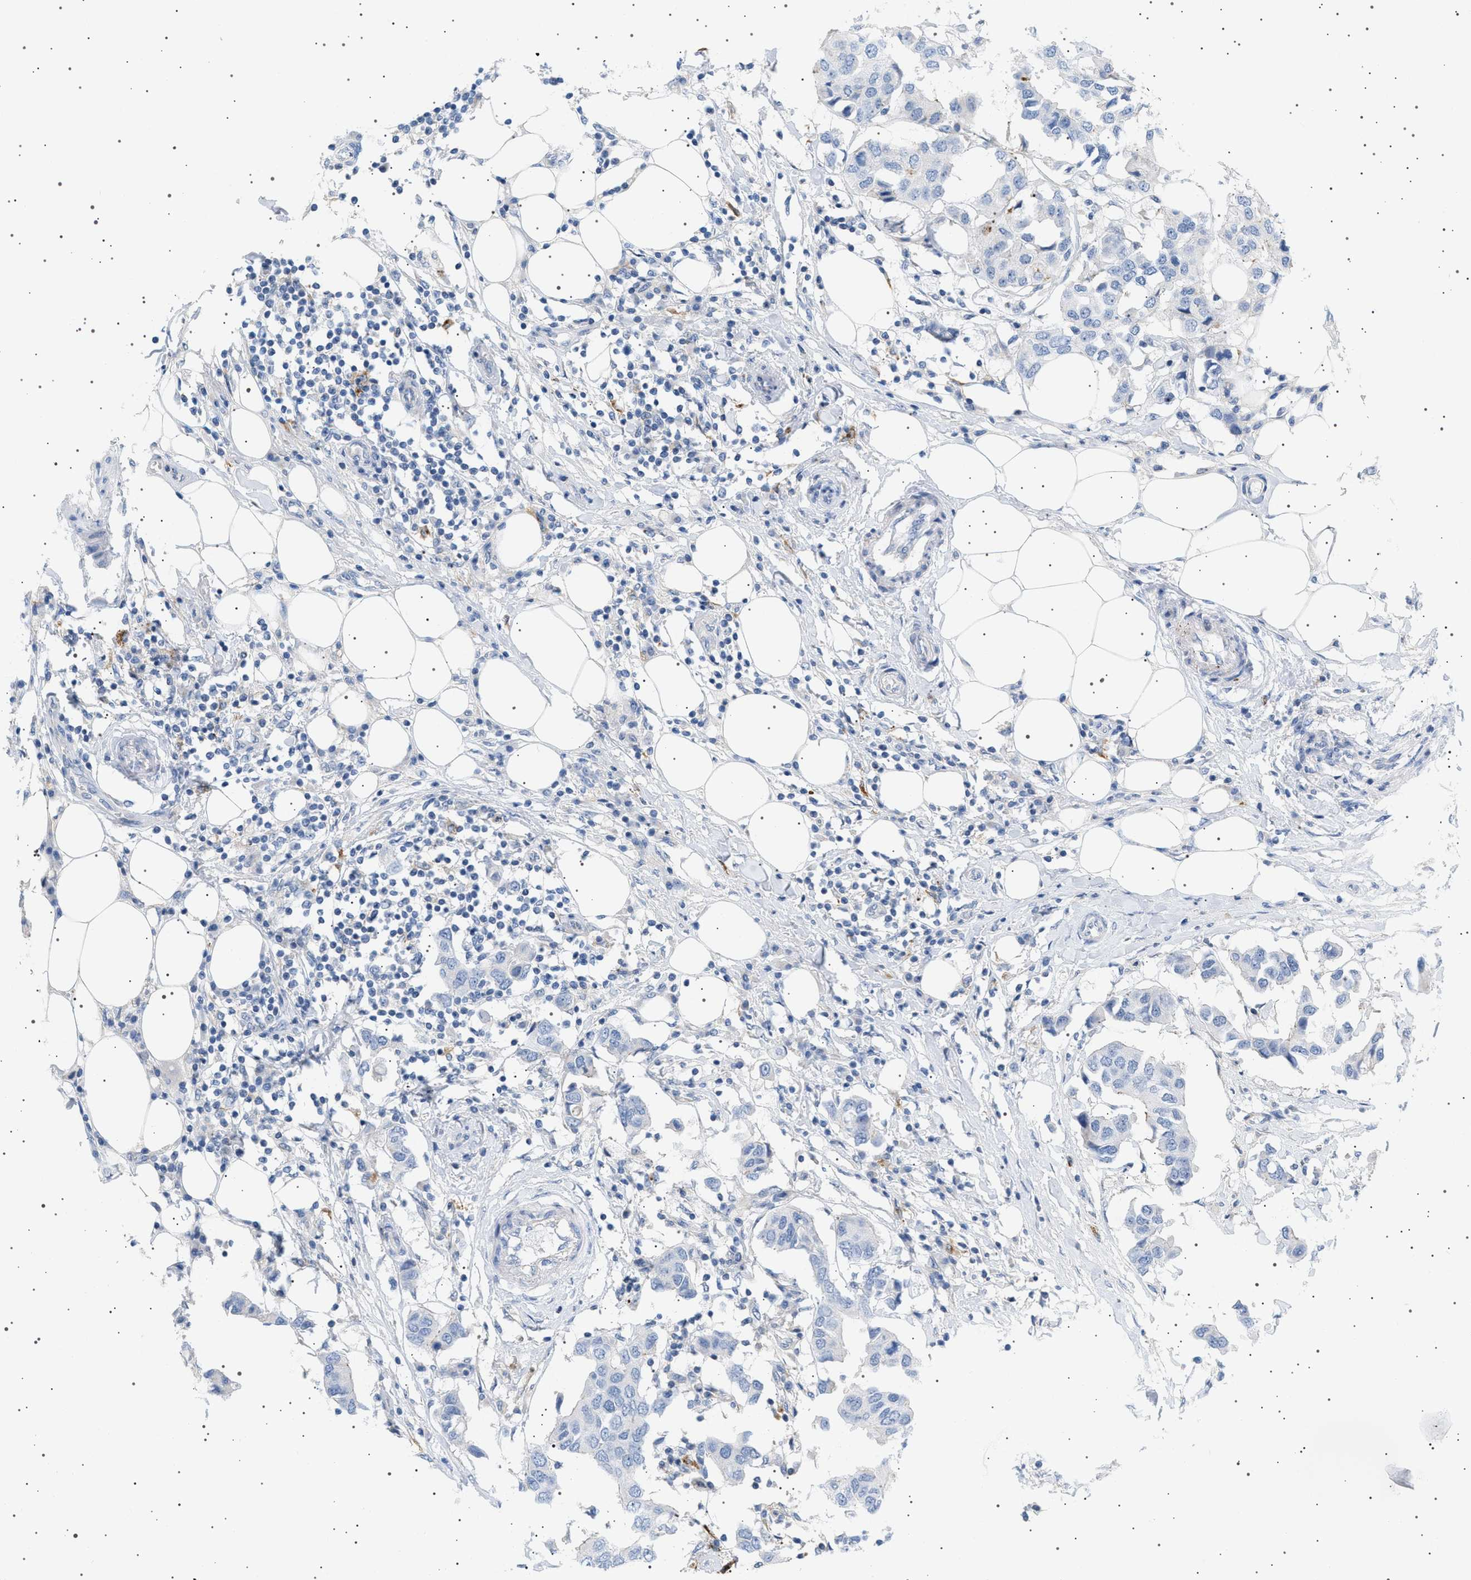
{"staining": {"intensity": "weak", "quantity": "<25%", "location": "cytoplasmic/membranous"}, "tissue": "breast cancer", "cell_type": "Tumor cells", "image_type": "cancer", "snomed": [{"axis": "morphology", "description": "Duct carcinoma"}, {"axis": "topography", "description": "Breast"}], "caption": "DAB immunohistochemical staining of breast cancer displays no significant staining in tumor cells.", "gene": "ADCY10", "patient": {"sex": "female", "age": 80}}